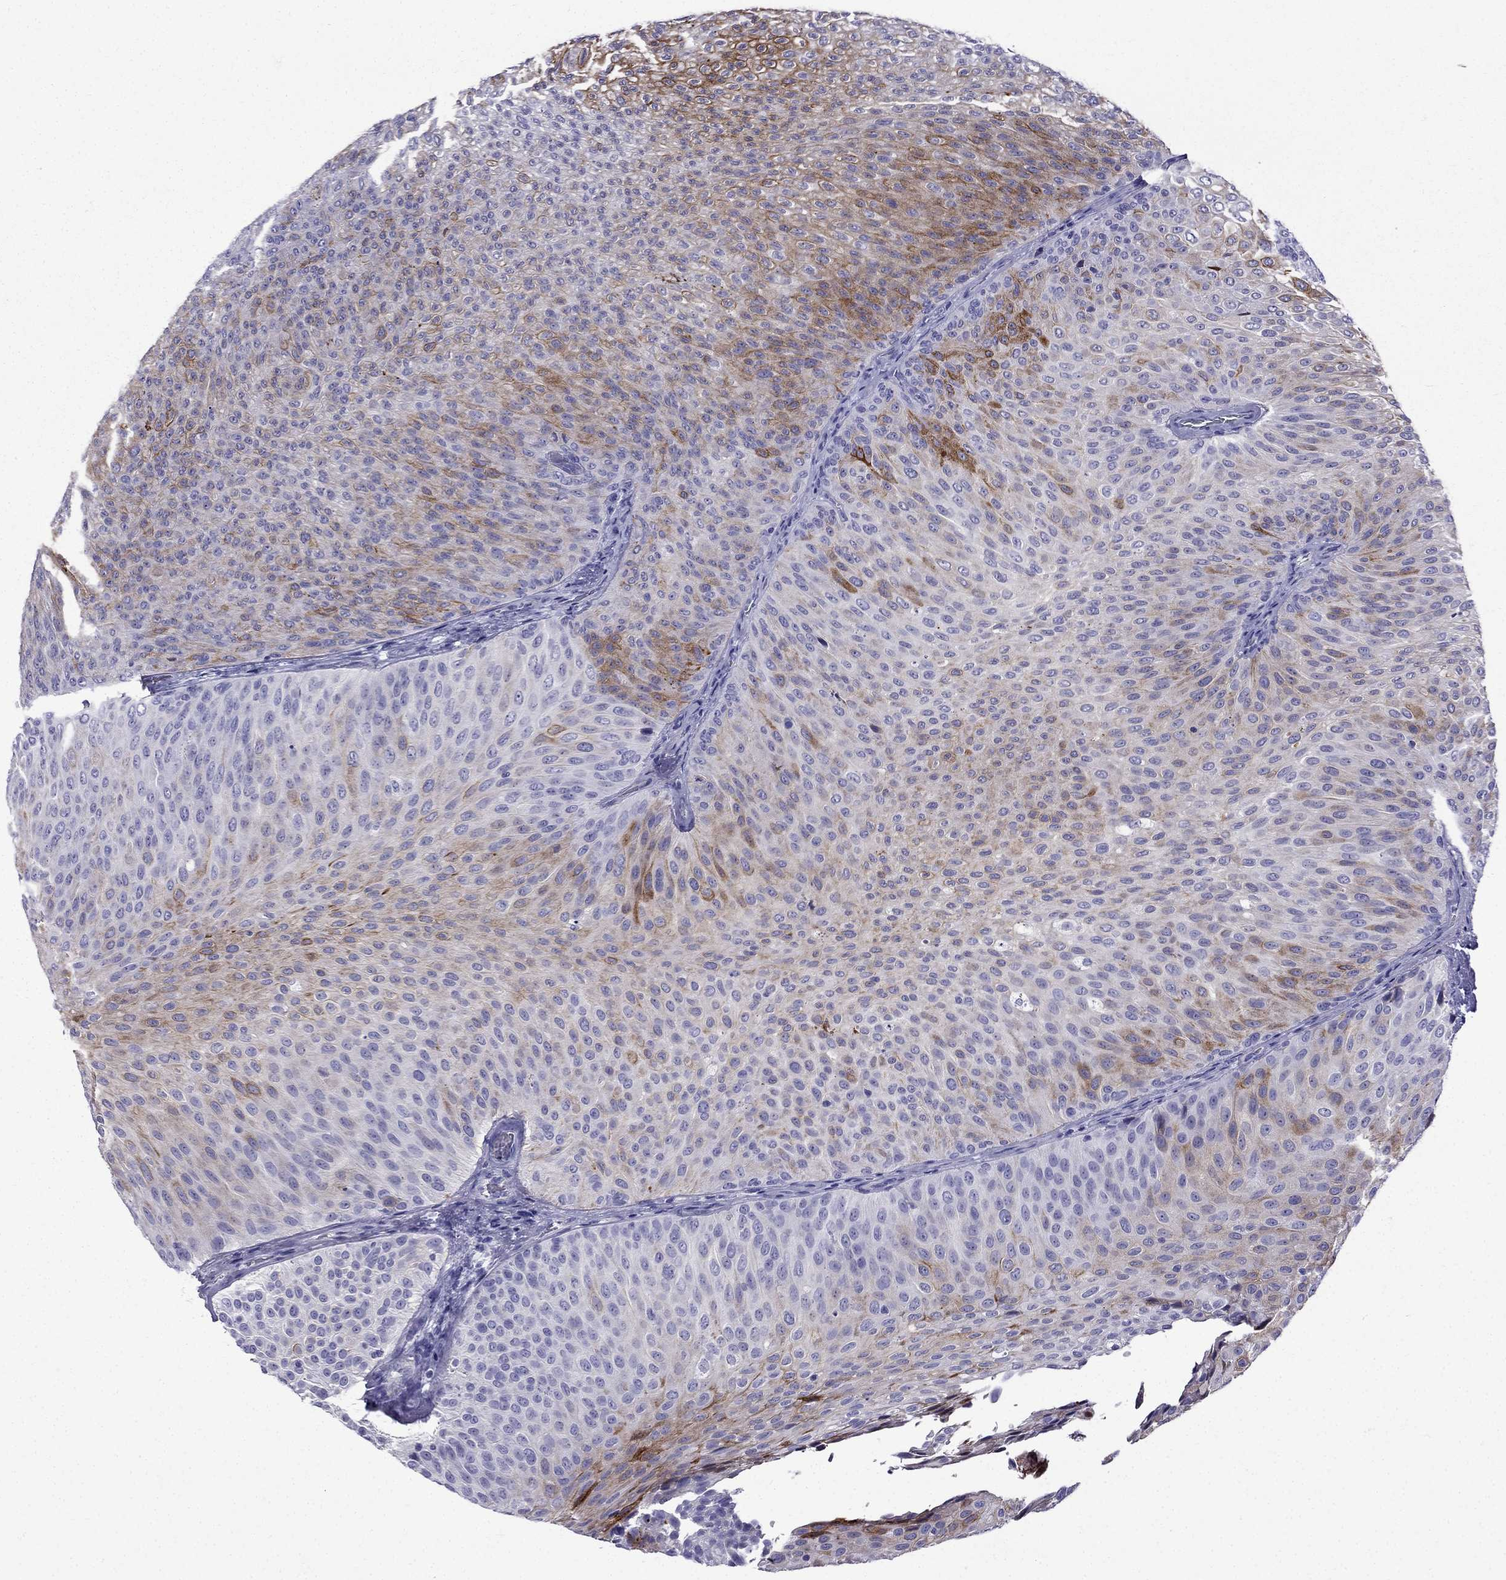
{"staining": {"intensity": "strong", "quantity": "<25%", "location": "cytoplasmic/membranous"}, "tissue": "urothelial cancer", "cell_type": "Tumor cells", "image_type": "cancer", "snomed": [{"axis": "morphology", "description": "Urothelial carcinoma, Low grade"}, {"axis": "topography", "description": "Urinary bladder"}], "caption": "This photomicrograph reveals IHC staining of human urothelial cancer, with medium strong cytoplasmic/membranous expression in about <25% of tumor cells.", "gene": "ERC2", "patient": {"sex": "male", "age": 78}}